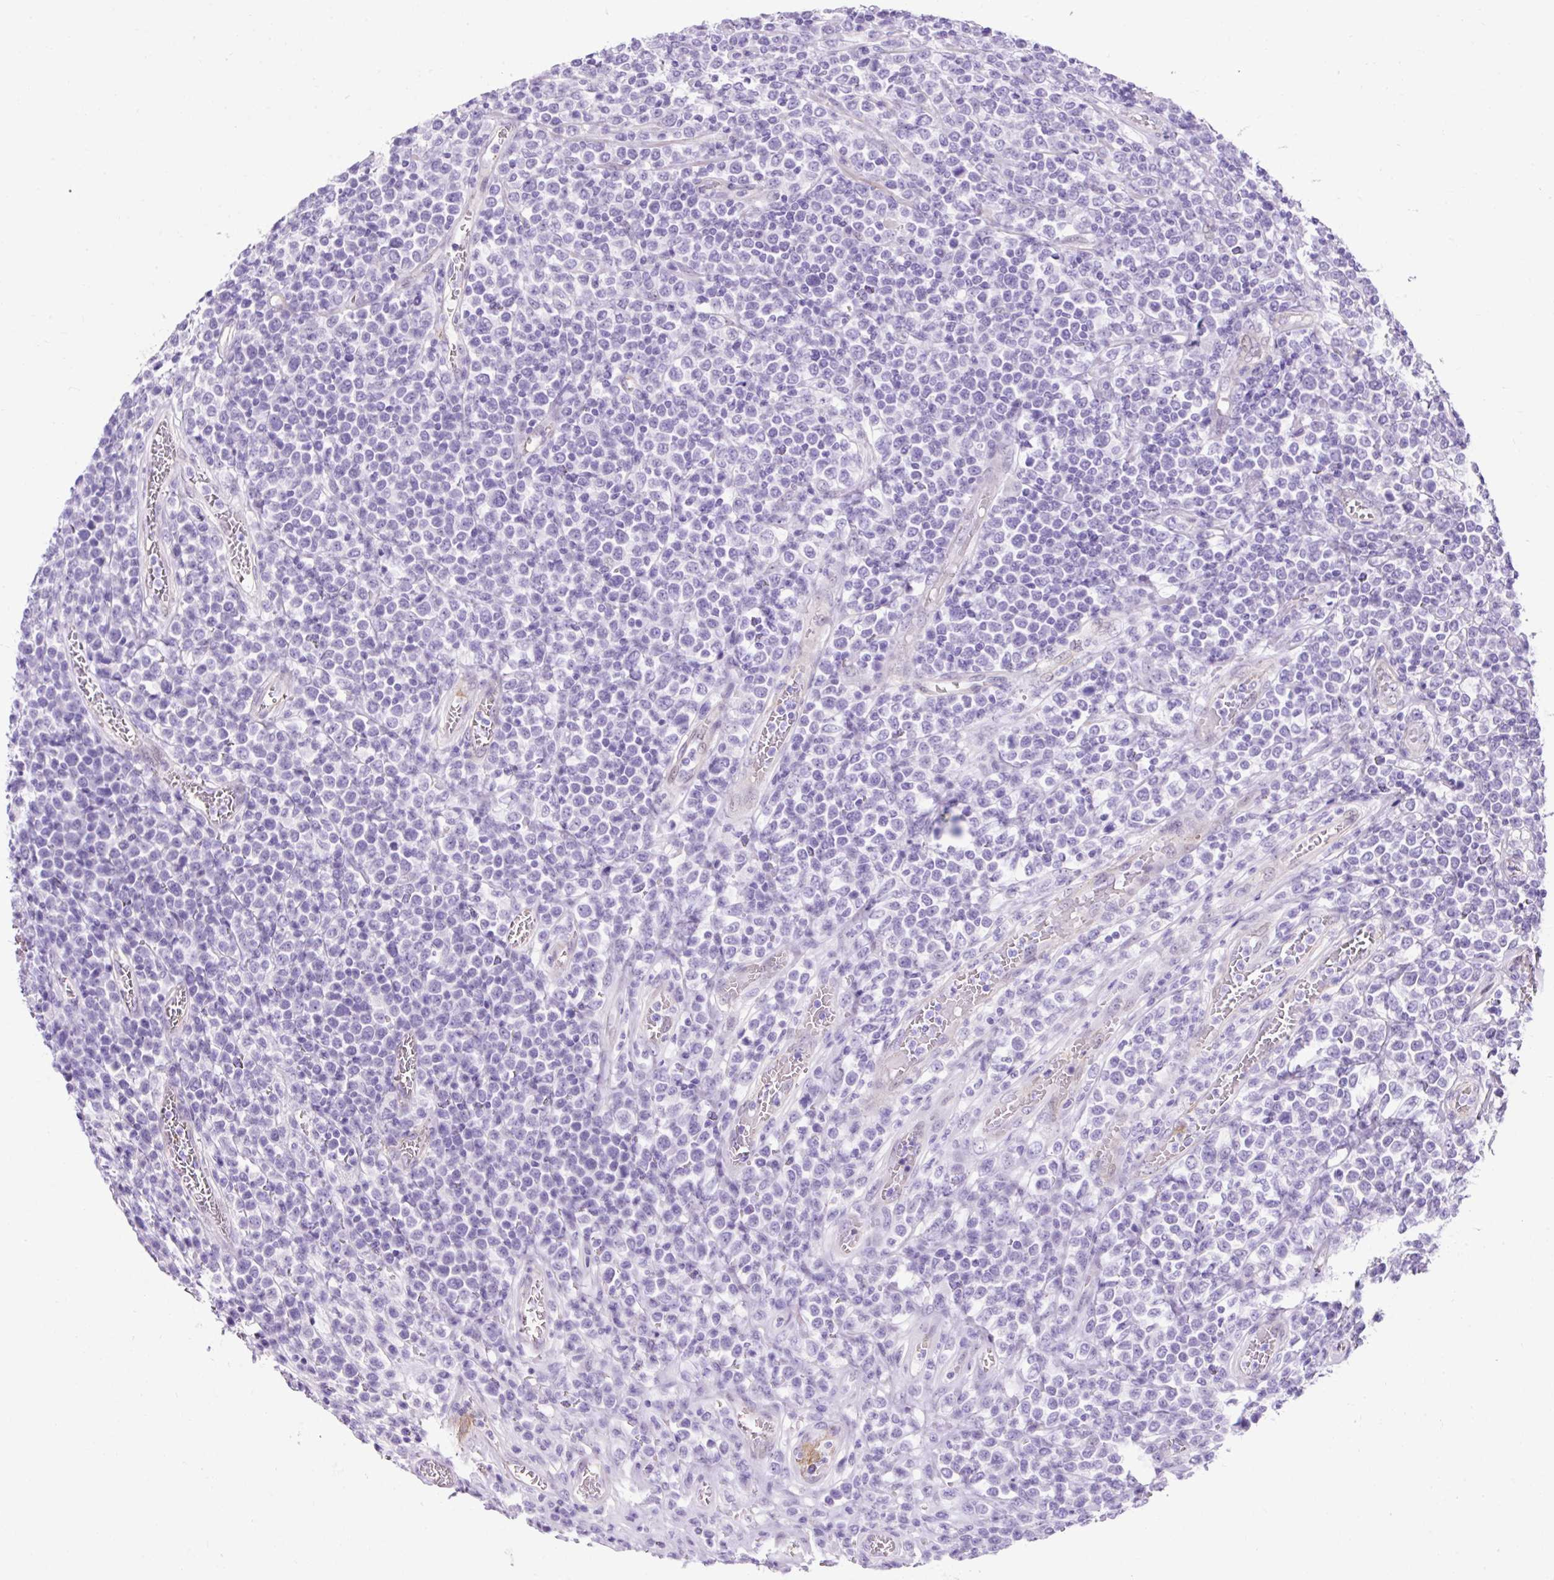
{"staining": {"intensity": "negative", "quantity": "none", "location": "none"}, "tissue": "lymphoma", "cell_type": "Tumor cells", "image_type": "cancer", "snomed": [{"axis": "morphology", "description": "Malignant lymphoma, non-Hodgkin's type, High grade"}, {"axis": "topography", "description": "Soft tissue"}], "caption": "Immunohistochemical staining of malignant lymphoma, non-Hodgkin's type (high-grade) demonstrates no significant positivity in tumor cells.", "gene": "KRT12", "patient": {"sex": "female", "age": 56}}